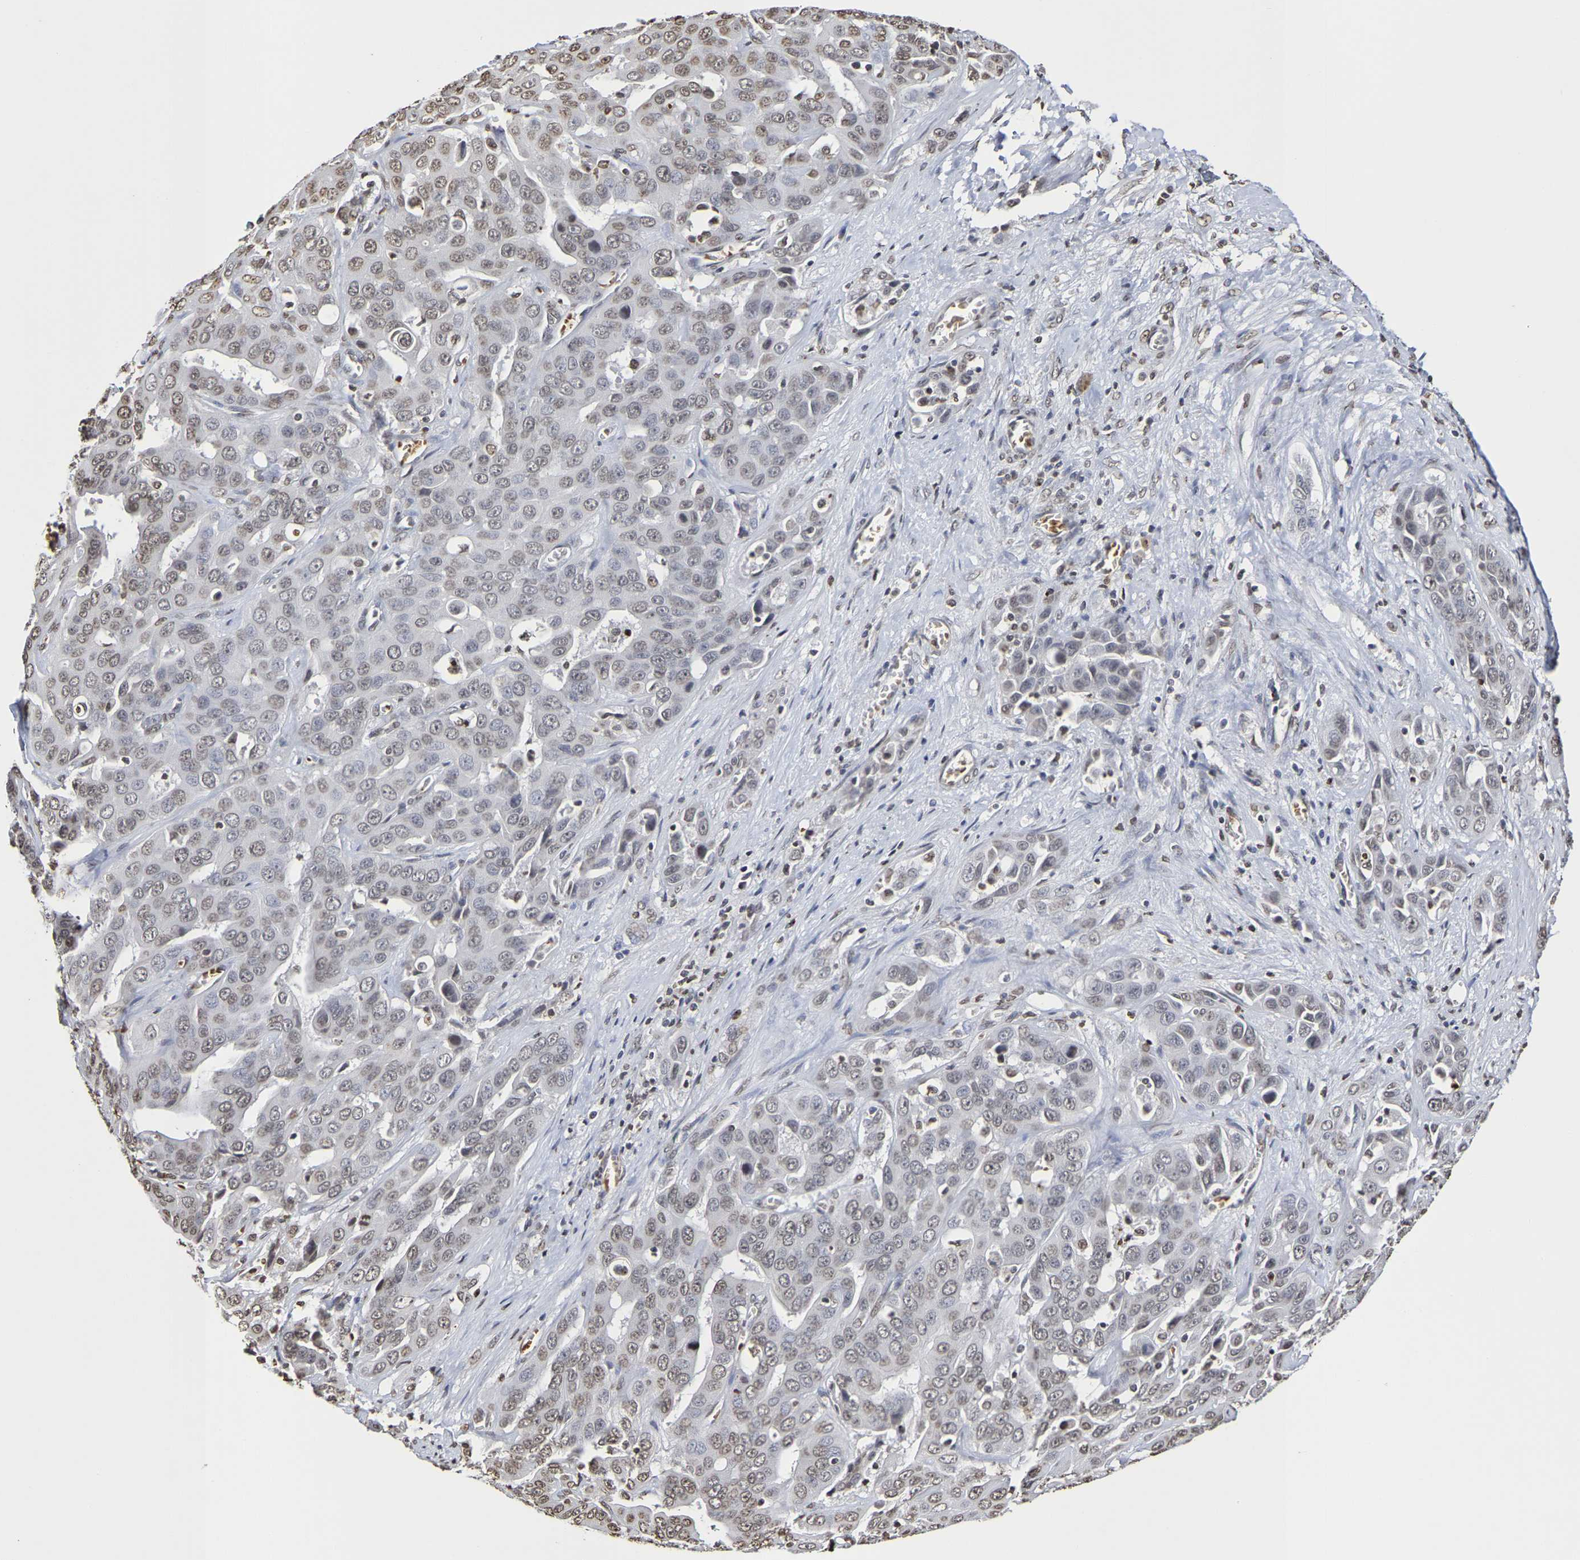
{"staining": {"intensity": "weak", "quantity": "<25%", "location": "nuclear"}, "tissue": "liver cancer", "cell_type": "Tumor cells", "image_type": "cancer", "snomed": [{"axis": "morphology", "description": "Cholangiocarcinoma"}, {"axis": "topography", "description": "Liver"}], "caption": "Immunohistochemical staining of human liver cancer (cholangiocarcinoma) reveals no significant expression in tumor cells. (Stains: DAB IHC with hematoxylin counter stain, Microscopy: brightfield microscopy at high magnification).", "gene": "ATF4", "patient": {"sex": "female", "age": 52}}